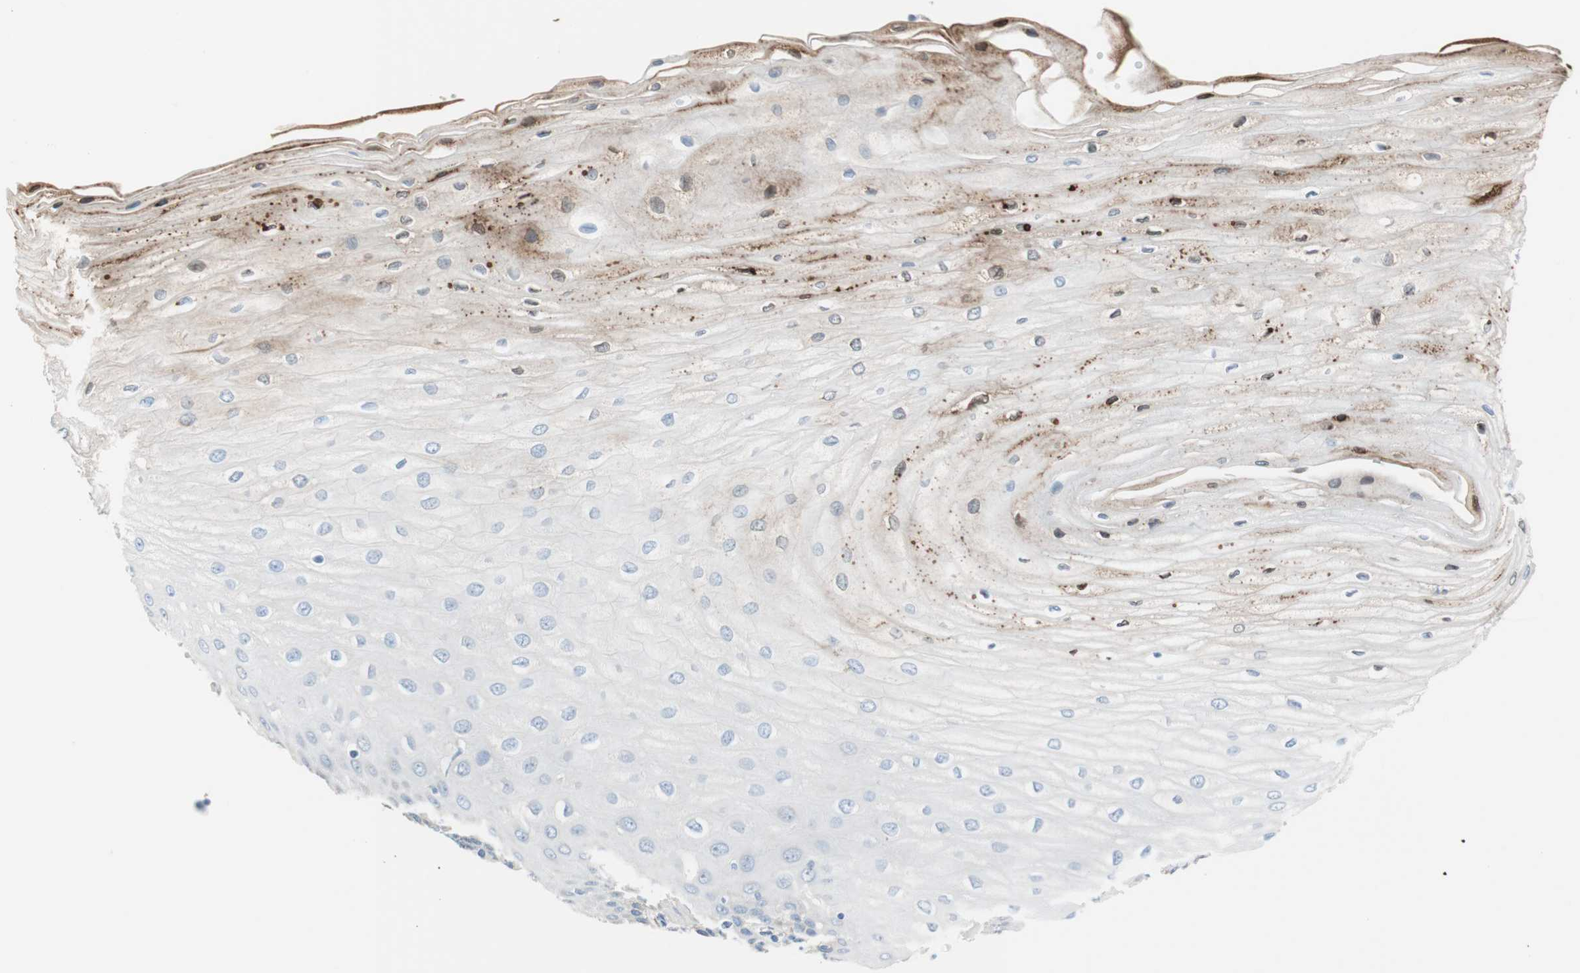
{"staining": {"intensity": "weak", "quantity": "<25%", "location": "cytoplasmic/membranous"}, "tissue": "esophagus", "cell_type": "Squamous epithelial cells", "image_type": "normal", "snomed": [{"axis": "morphology", "description": "Normal tissue, NOS"}, {"axis": "morphology", "description": "Squamous cell carcinoma, NOS"}, {"axis": "topography", "description": "Esophagus"}], "caption": "Benign esophagus was stained to show a protein in brown. There is no significant expression in squamous epithelial cells.", "gene": "GLUL", "patient": {"sex": "male", "age": 65}}